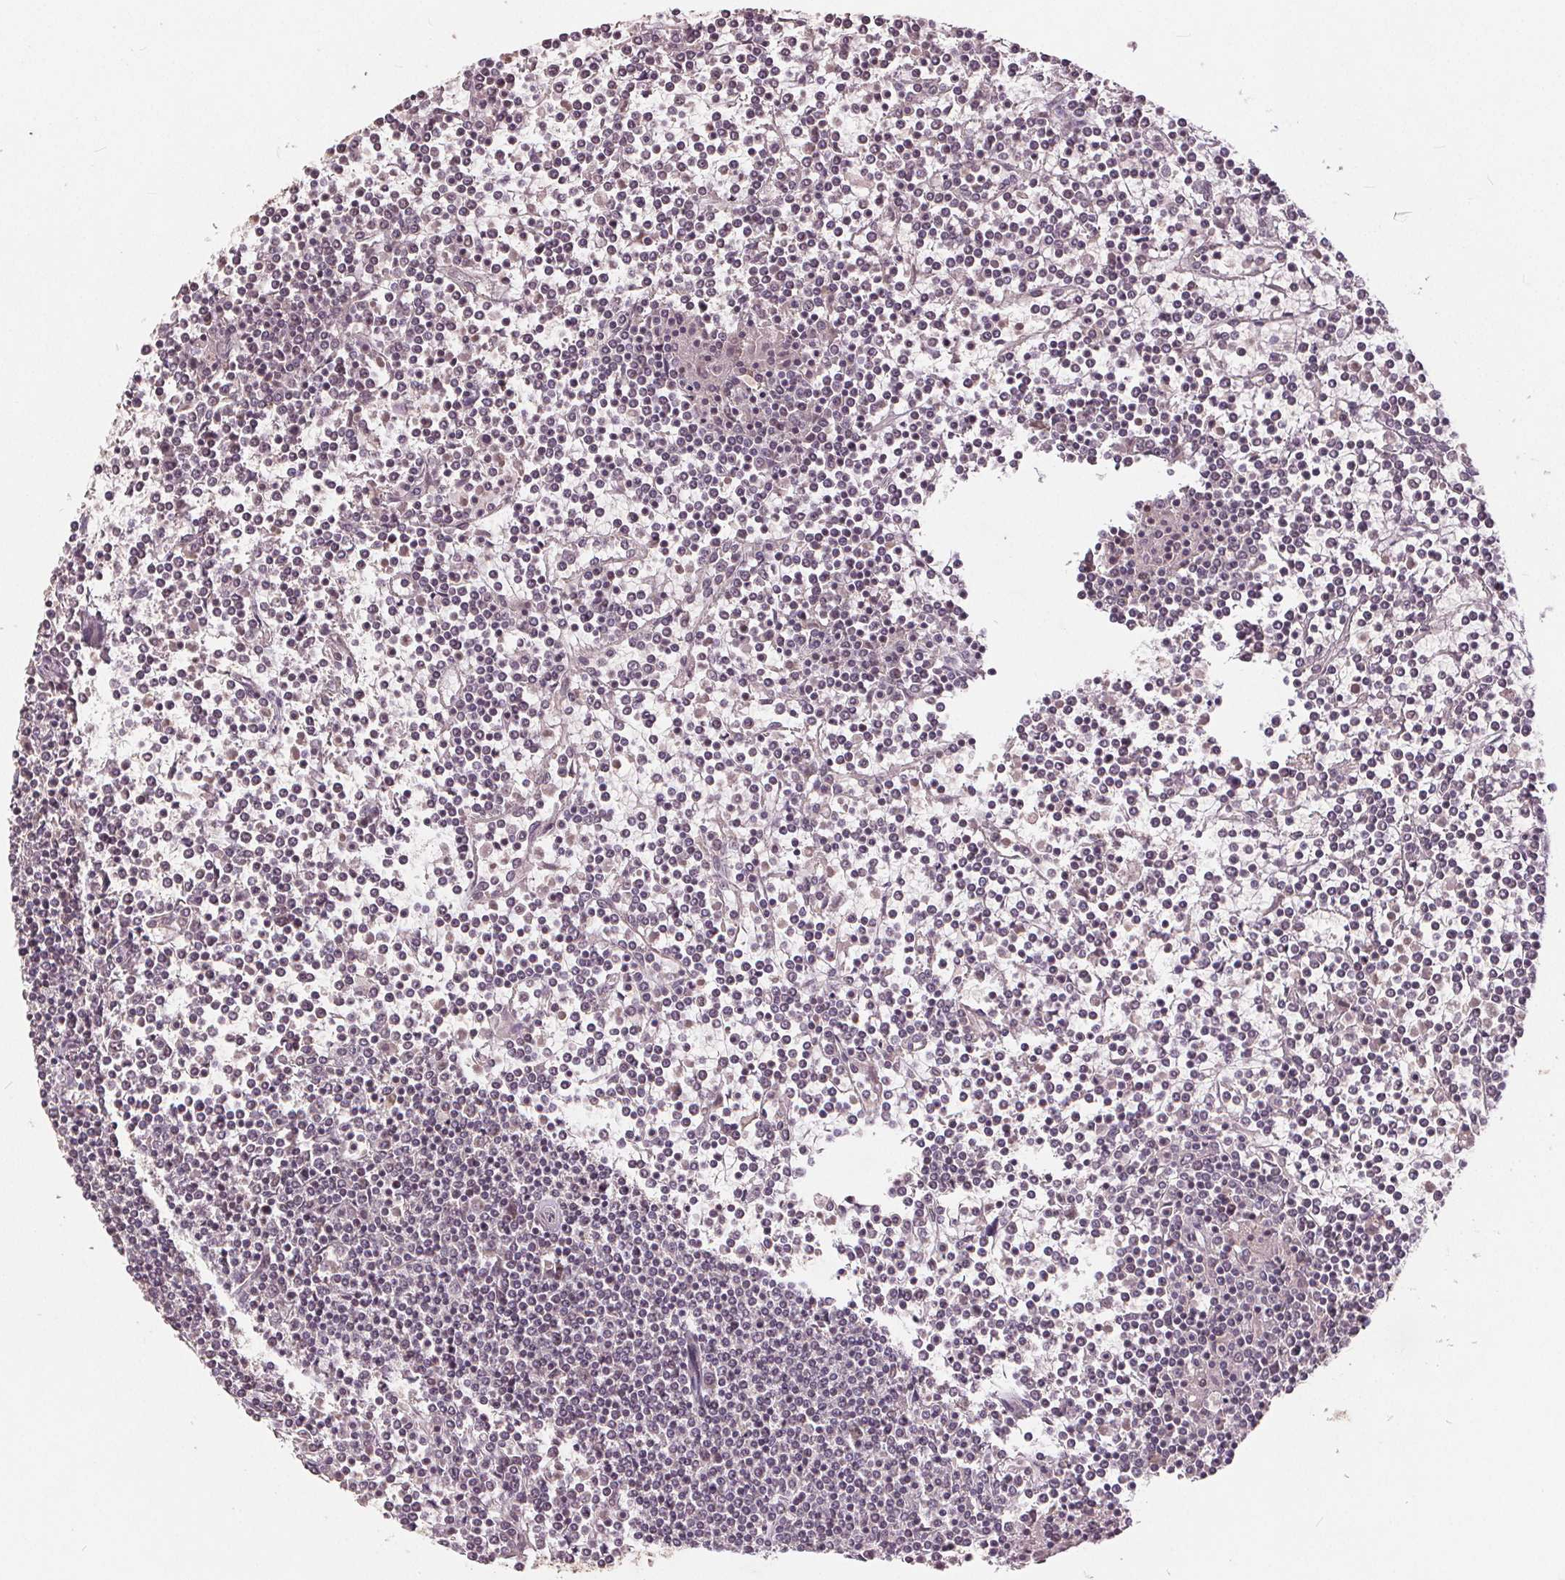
{"staining": {"intensity": "negative", "quantity": "none", "location": "none"}, "tissue": "lymphoma", "cell_type": "Tumor cells", "image_type": "cancer", "snomed": [{"axis": "morphology", "description": "Malignant lymphoma, non-Hodgkin's type, Low grade"}, {"axis": "topography", "description": "Spleen"}], "caption": "An immunohistochemistry photomicrograph of malignant lymphoma, non-Hodgkin's type (low-grade) is shown. There is no staining in tumor cells of malignant lymphoma, non-Hodgkin's type (low-grade).", "gene": "DNMT3B", "patient": {"sex": "female", "age": 19}}